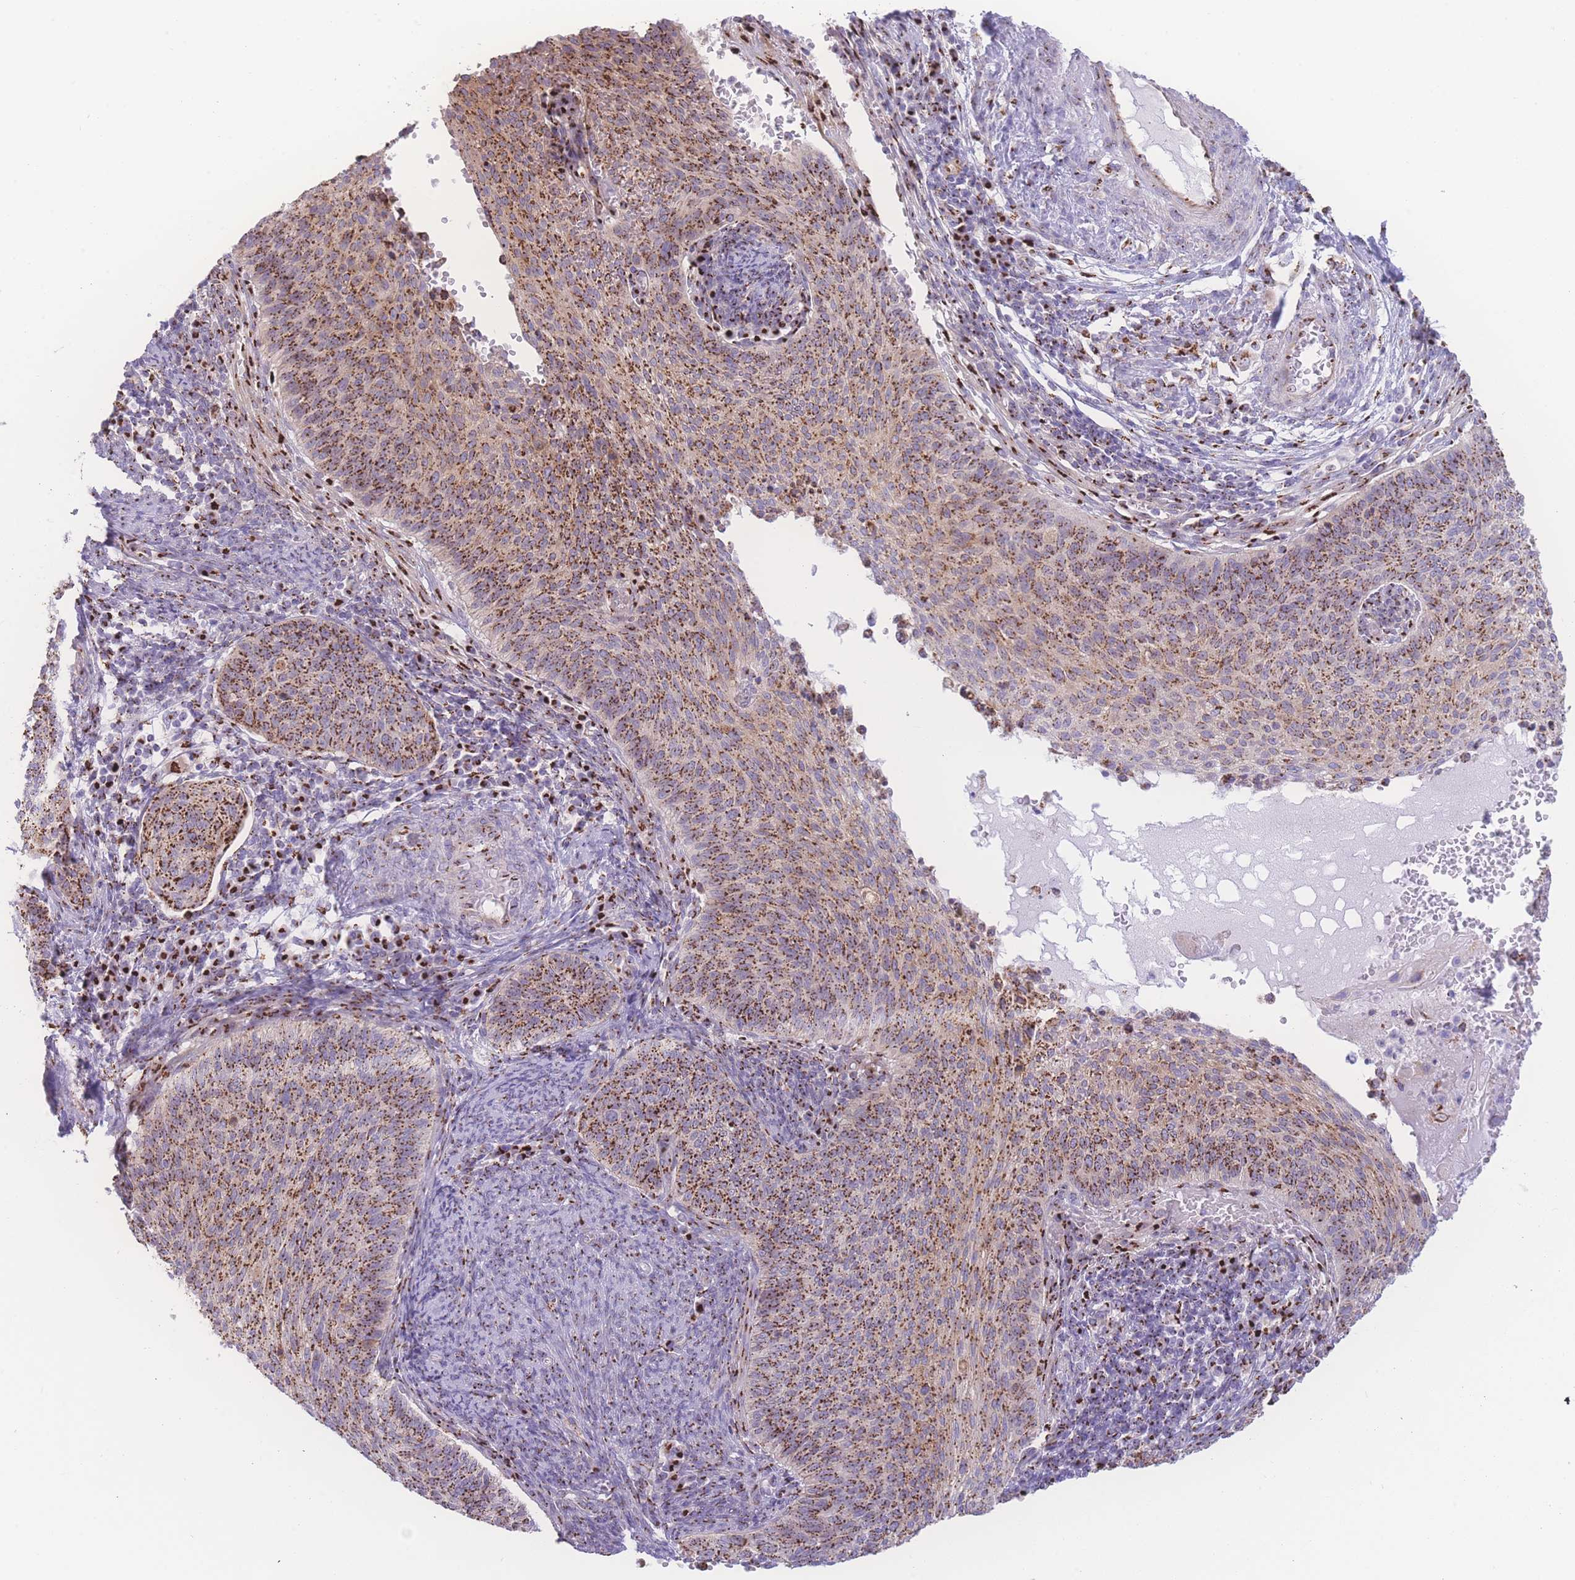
{"staining": {"intensity": "strong", "quantity": ">75%", "location": "cytoplasmic/membranous"}, "tissue": "cervical cancer", "cell_type": "Tumor cells", "image_type": "cancer", "snomed": [{"axis": "morphology", "description": "Squamous cell carcinoma, NOS"}, {"axis": "topography", "description": "Cervix"}], "caption": "Immunohistochemical staining of cervical squamous cell carcinoma reveals high levels of strong cytoplasmic/membranous protein positivity in approximately >75% of tumor cells.", "gene": "GOLM2", "patient": {"sex": "female", "age": 70}}